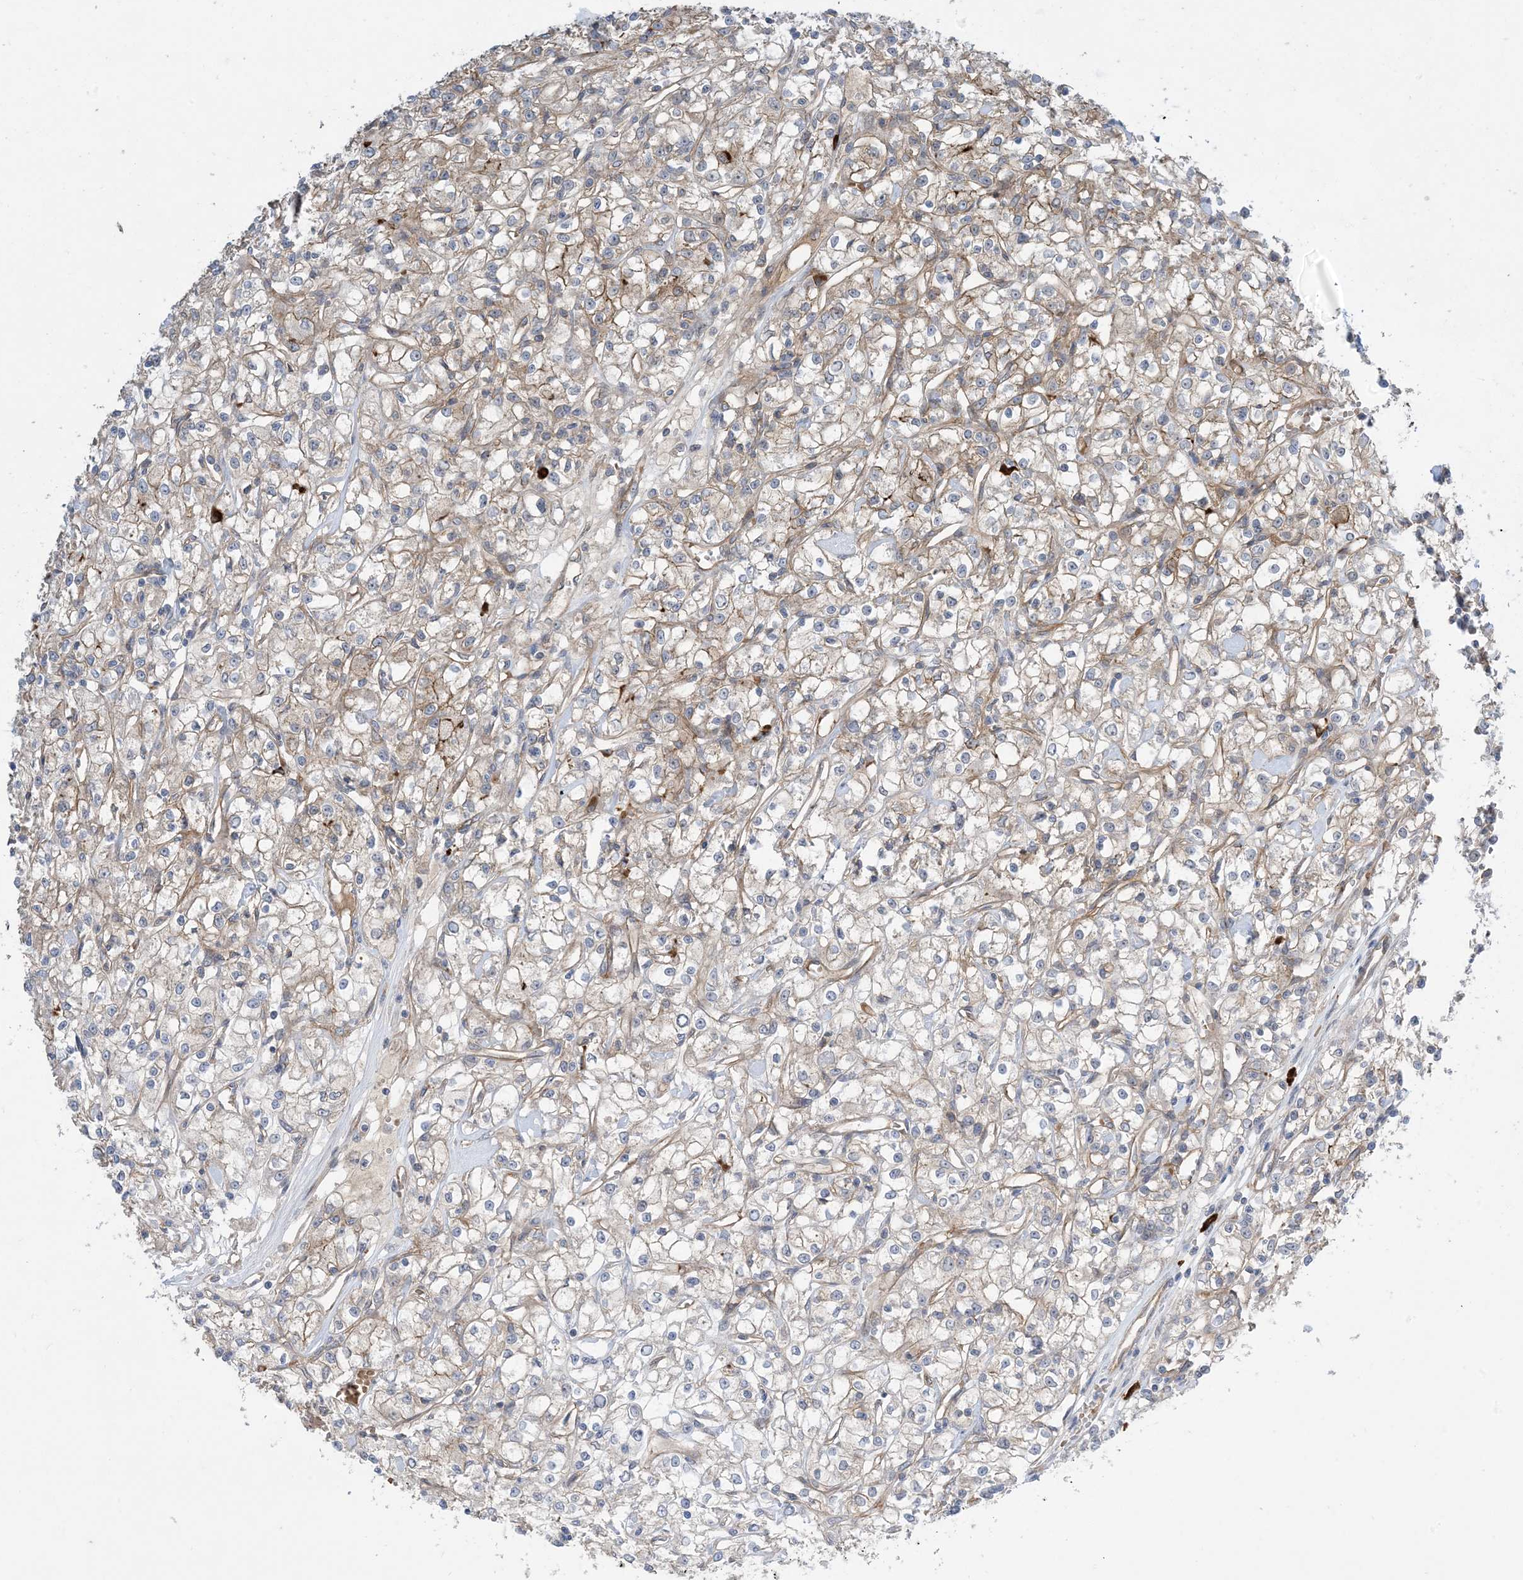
{"staining": {"intensity": "weak", "quantity": "<25%", "location": "cytoplasmic/membranous"}, "tissue": "renal cancer", "cell_type": "Tumor cells", "image_type": "cancer", "snomed": [{"axis": "morphology", "description": "Adenocarcinoma, NOS"}, {"axis": "topography", "description": "Kidney"}], "caption": "The micrograph displays no staining of tumor cells in renal adenocarcinoma. Nuclei are stained in blue.", "gene": "AOC1", "patient": {"sex": "female", "age": 59}}